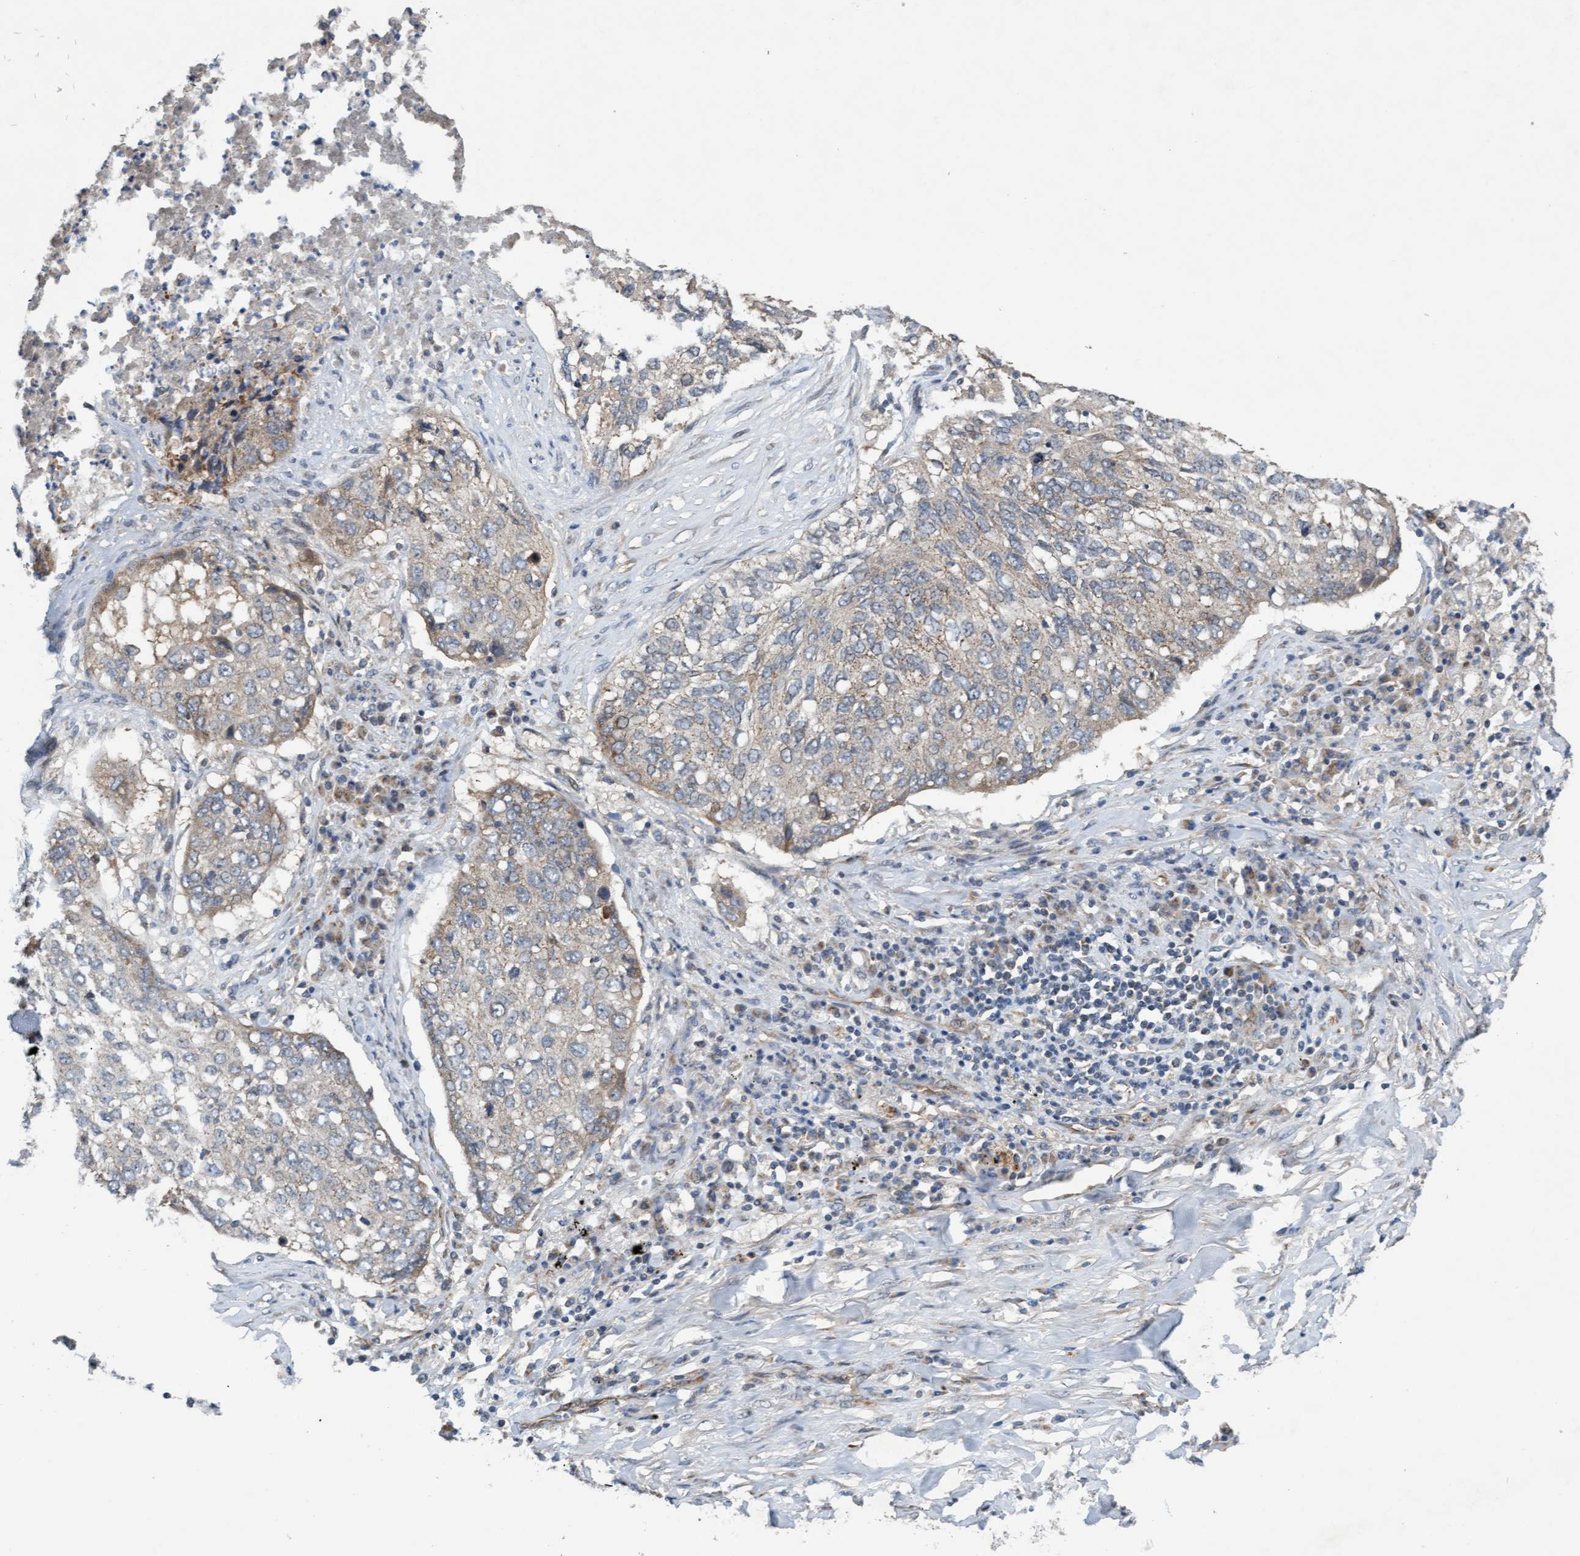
{"staining": {"intensity": "weak", "quantity": ">75%", "location": "cytoplasmic/membranous"}, "tissue": "lung cancer", "cell_type": "Tumor cells", "image_type": "cancer", "snomed": [{"axis": "morphology", "description": "Squamous cell carcinoma, NOS"}, {"axis": "topography", "description": "Lung"}], "caption": "This is an image of IHC staining of lung cancer (squamous cell carcinoma), which shows weak positivity in the cytoplasmic/membranous of tumor cells.", "gene": "ZNF566", "patient": {"sex": "female", "age": 63}}